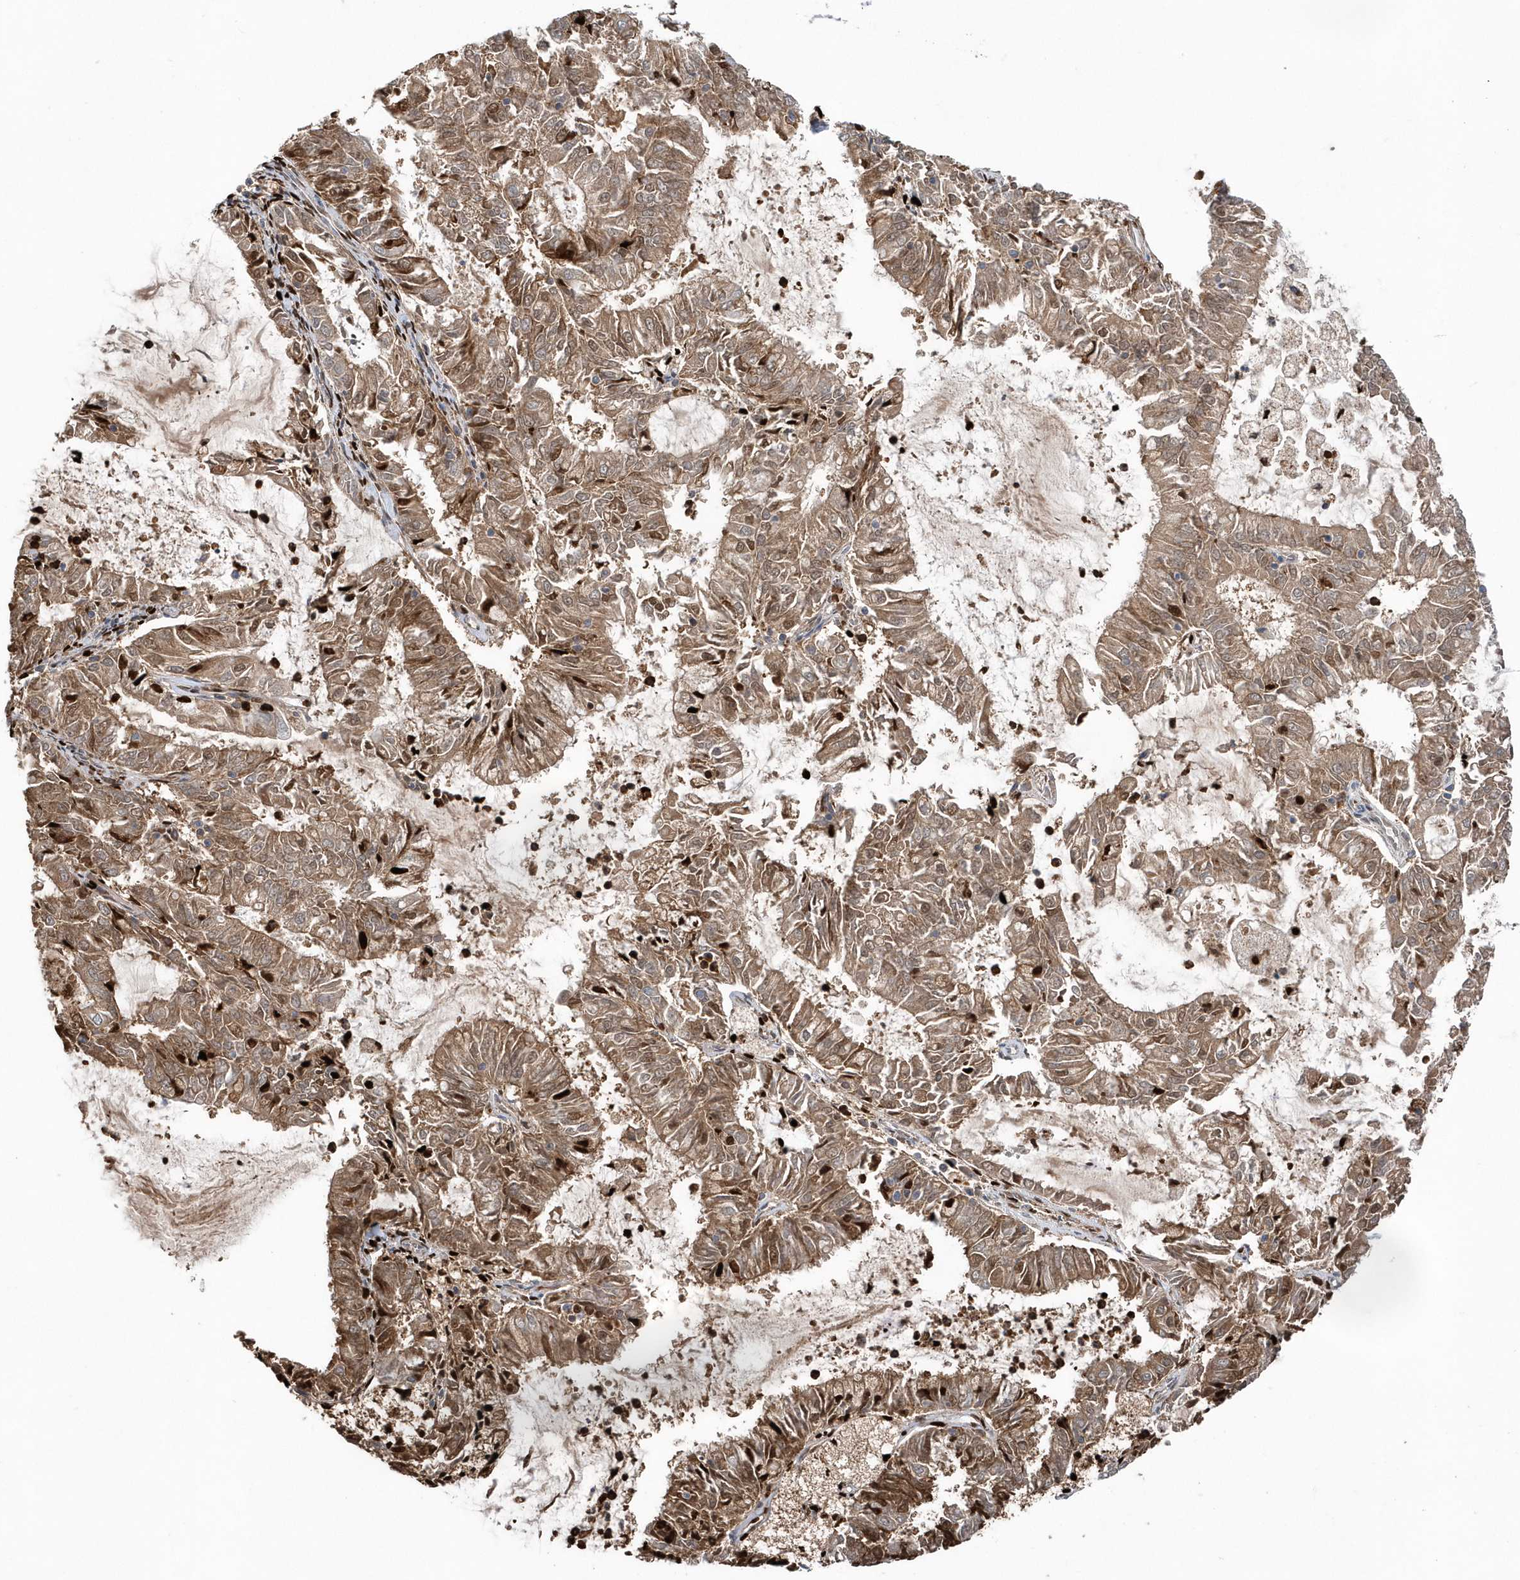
{"staining": {"intensity": "moderate", "quantity": ">75%", "location": "cytoplasmic/membranous"}, "tissue": "endometrial cancer", "cell_type": "Tumor cells", "image_type": "cancer", "snomed": [{"axis": "morphology", "description": "Adenocarcinoma, NOS"}, {"axis": "topography", "description": "Endometrium"}], "caption": "Endometrial cancer stained for a protein (brown) displays moderate cytoplasmic/membranous positive positivity in approximately >75% of tumor cells.", "gene": "RNF7", "patient": {"sex": "female", "age": 57}}